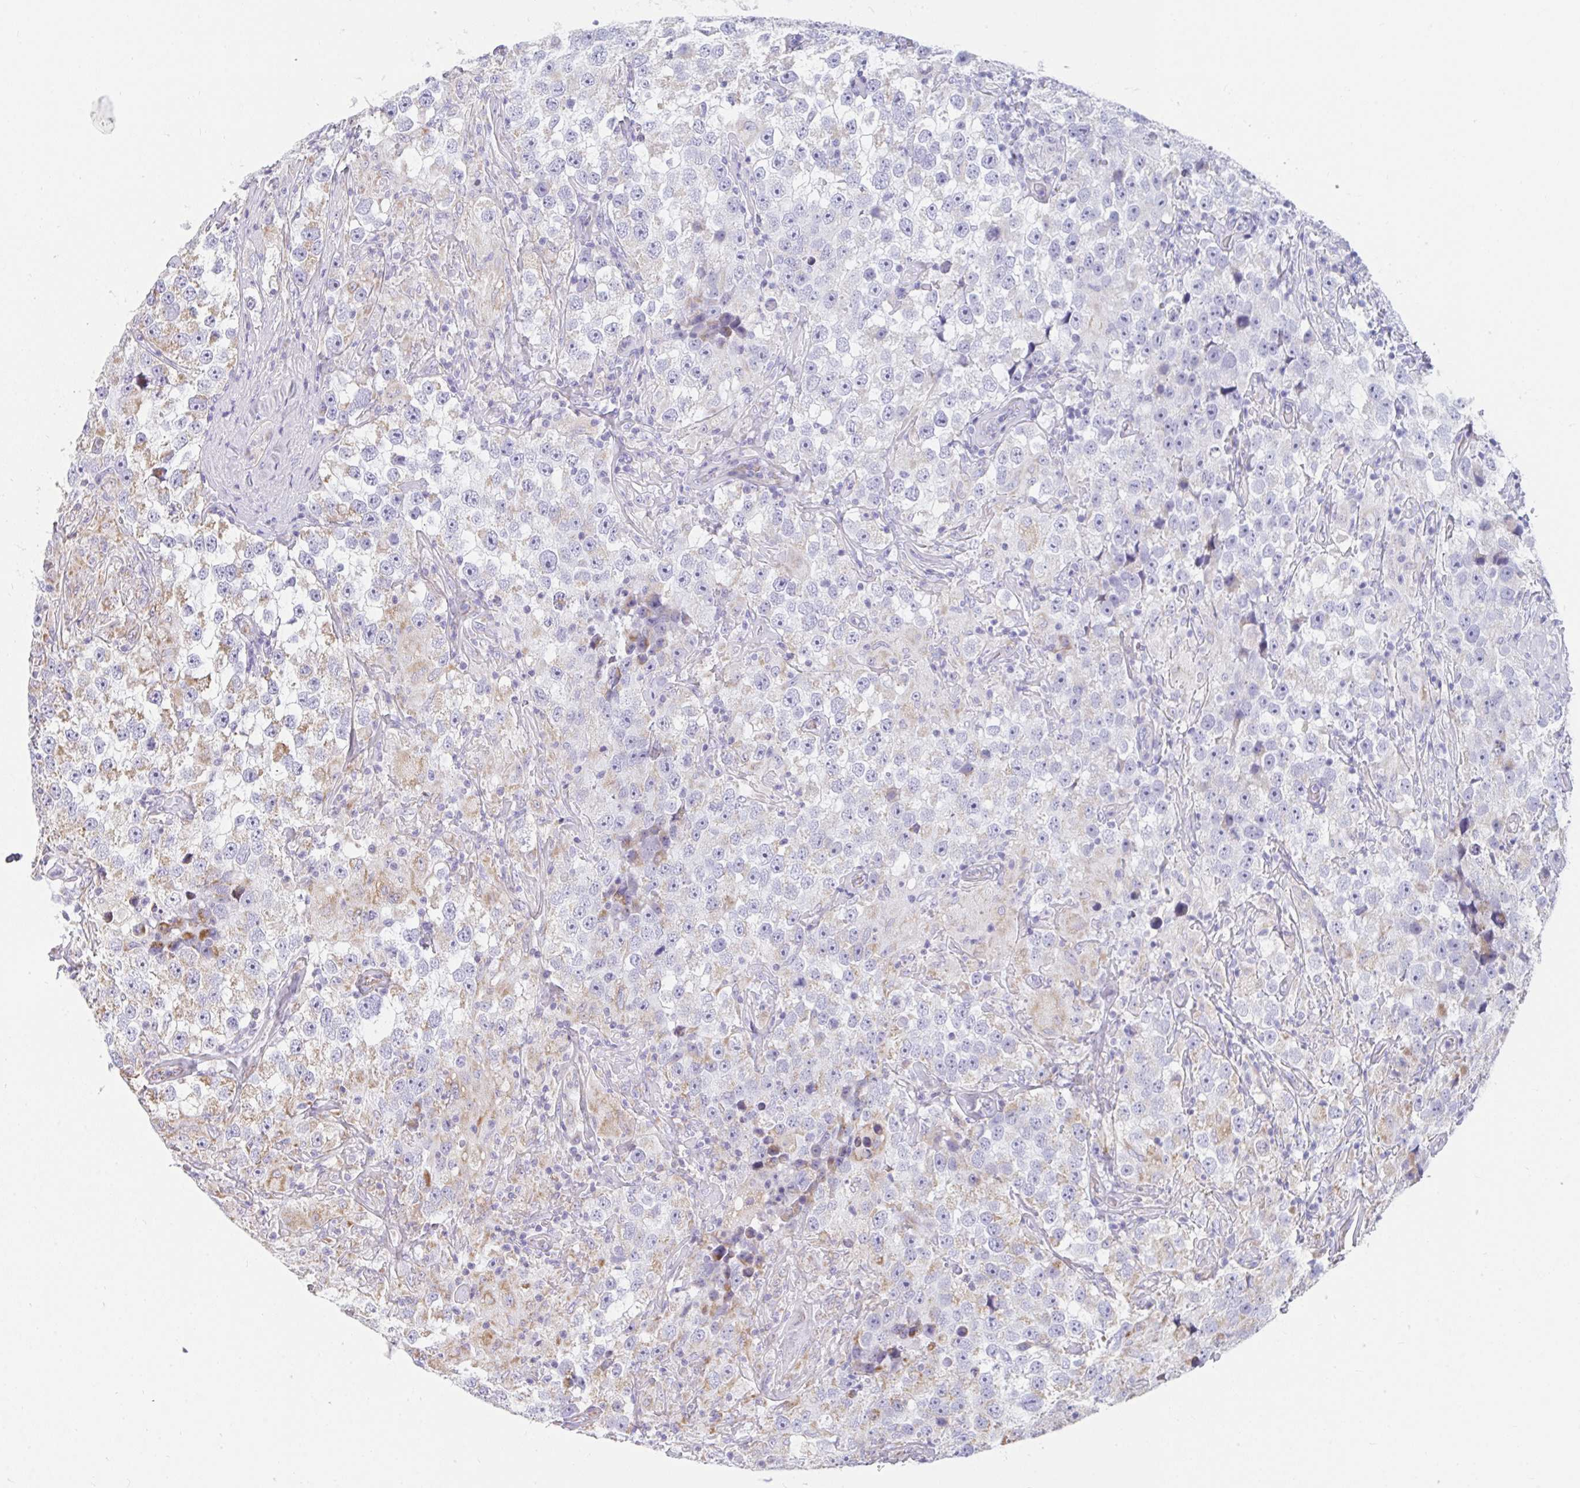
{"staining": {"intensity": "moderate", "quantity": "25%-75%", "location": "cytoplasmic/membranous"}, "tissue": "testis cancer", "cell_type": "Tumor cells", "image_type": "cancer", "snomed": [{"axis": "morphology", "description": "Seminoma, NOS"}, {"axis": "topography", "description": "Testis"}], "caption": "Immunohistochemistry (IHC) of seminoma (testis) reveals medium levels of moderate cytoplasmic/membranous staining in about 25%-75% of tumor cells. The protein is stained brown, and the nuclei are stained in blue (DAB (3,3'-diaminobenzidine) IHC with brightfield microscopy, high magnification).", "gene": "FAHD1", "patient": {"sex": "male", "age": 46}}